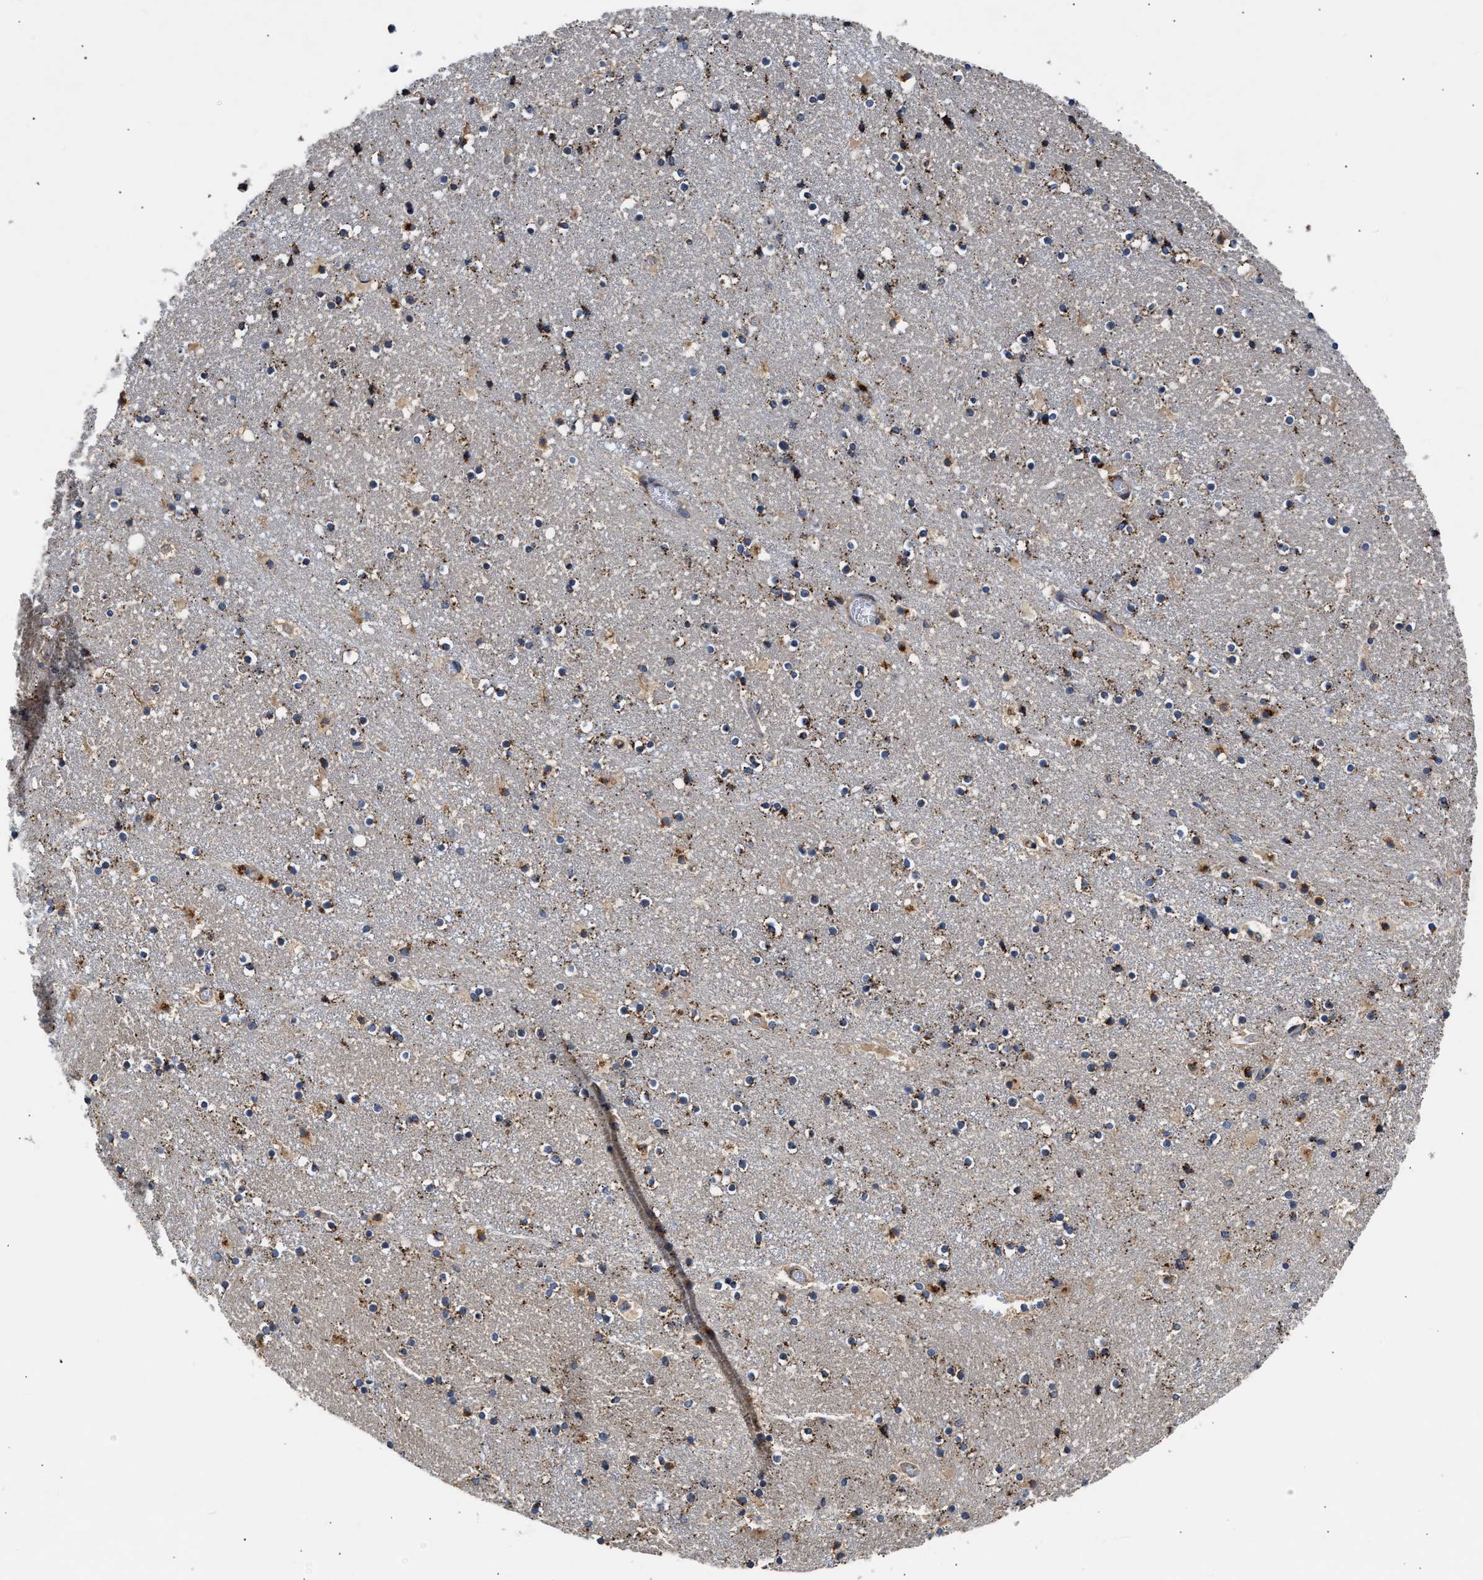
{"staining": {"intensity": "strong", "quantity": ">75%", "location": "cytoplasmic/membranous"}, "tissue": "caudate", "cell_type": "Glial cells", "image_type": "normal", "snomed": [{"axis": "morphology", "description": "Normal tissue, NOS"}, {"axis": "topography", "description": "Lateral ventricle wall"}], "caption": "An image of caudate stained for a protein demonstrates strong cytoplasmic/membranous brown staining in glial cells.", "gene": "CCDC146", "patient": {"sex": "male", "age": 45}}